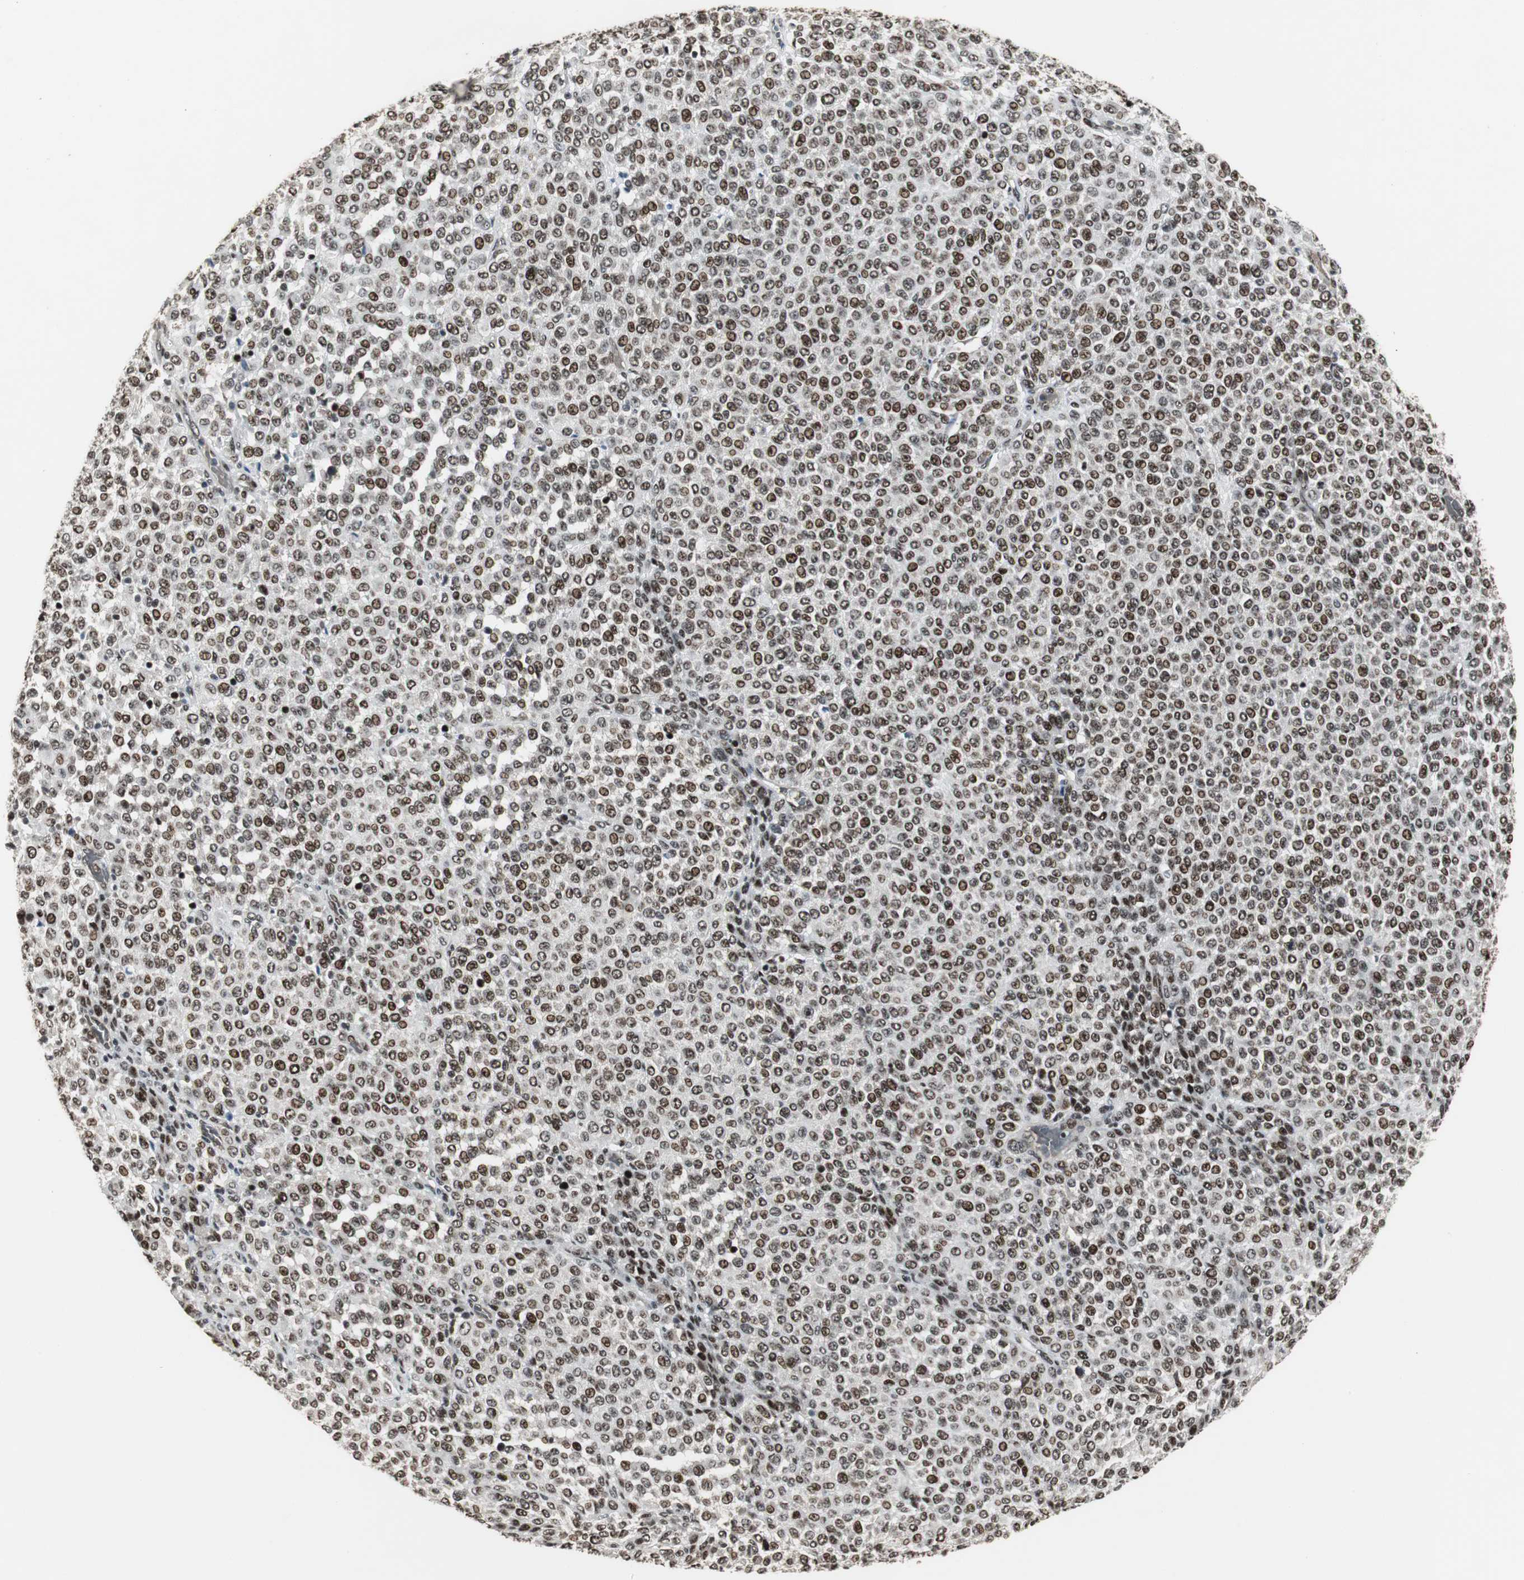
{"staining": {"intensity": "moderate", "quantity": ">75%", "location": "nuclear"}, "tissue": "melanoma", "cell_type": "Tumor cells", "image_type": "cancer", "snomed": [{"axis": "morphology", "description": "Malignant melanoma, Metastatic site"}, {"axis": "topography", "description": "Pancreas"}], "caption": "Immunohistochemistry (DAB) staining of malignant melanoma (metastatic site) exhibits moderate nuclear protein staining in approximately >75% of tumor cells.", "gene": "TAF5", "patient": {"sex": "female", "age": 30}}